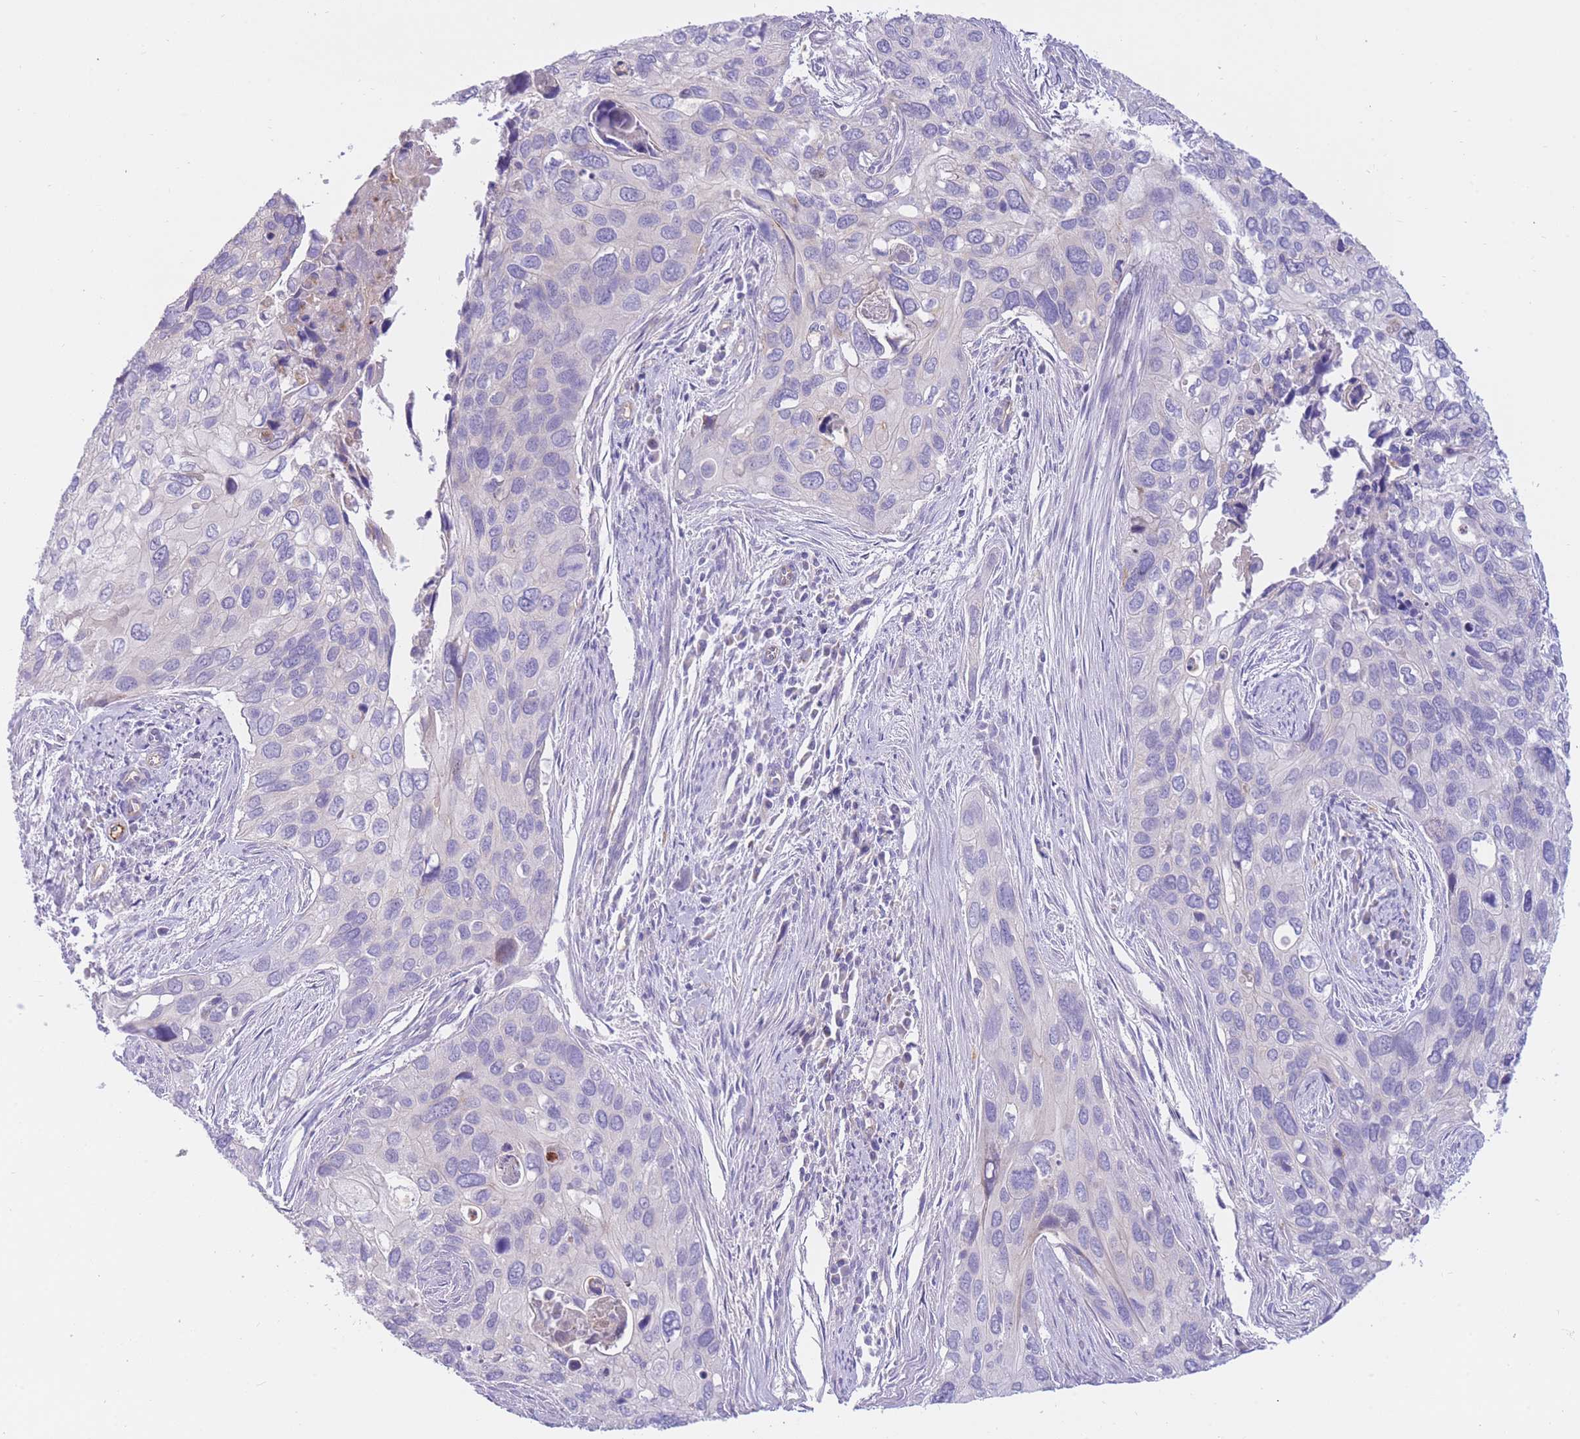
{"staining": {"intensity": "negative", "quantity": "none", "location": "none"}, "tissue": "cervical cancer", "cell_type": "Tumor cells", "image_type": "cancer", "snomed": [{"axis": "morphology", "description": "Squamous cell carcinoma, NOS"}, {"axis": "topography", "description": "Cervix"}], "caption": "A histopathology image of human cervical cancer (squamous cell carcinoma) is negative for staining in tumor cells. (DAB (3,3'-diaminobenzidine) immunohistochemistry (IHC) visualized using brightfield microscopy, high magnification).", "gene": "SULT1A1", "patient": {"sex": "female", "age": 55}}